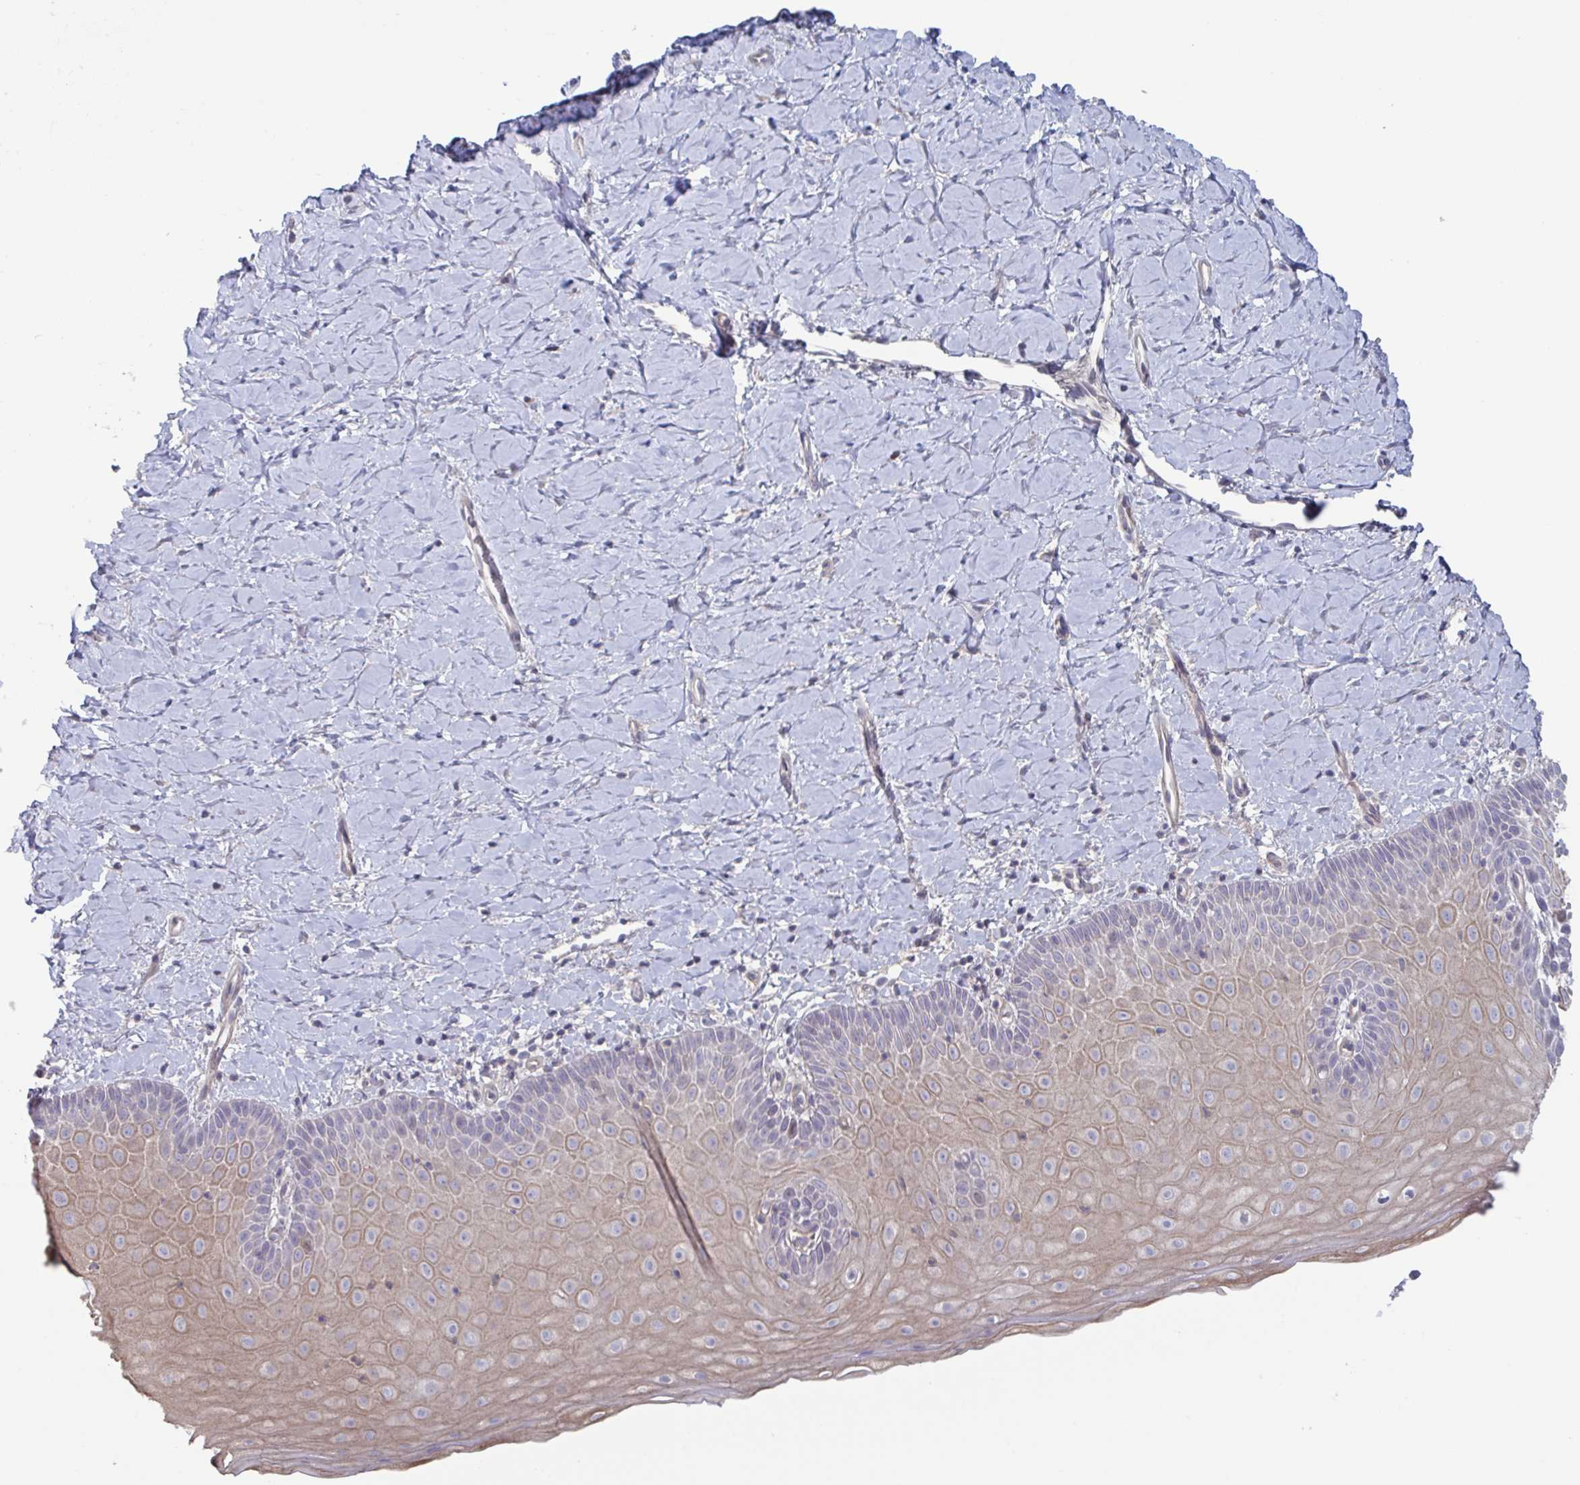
{"staining": {"intensity": "weak", "quantity": "25%-75%", "location": "cytoplasmic/membranous"}, "tissue": "cervix", "cell_type": "Squamous epithelial cells", "image_type": "normal", "snomed": [{"axis": "morphology", "description": "Normal tissue, NOS"}, {"axis": "topography", "description": "Cervix"}], "caption": "Squamous epithelial cells exhibit low levels of weak cytoplasmic/membranous positivity in approximately 25%-75% of cells in normal human cervix.", "gene": "STK26", "patient": {"sex": "female", "age": 37}}